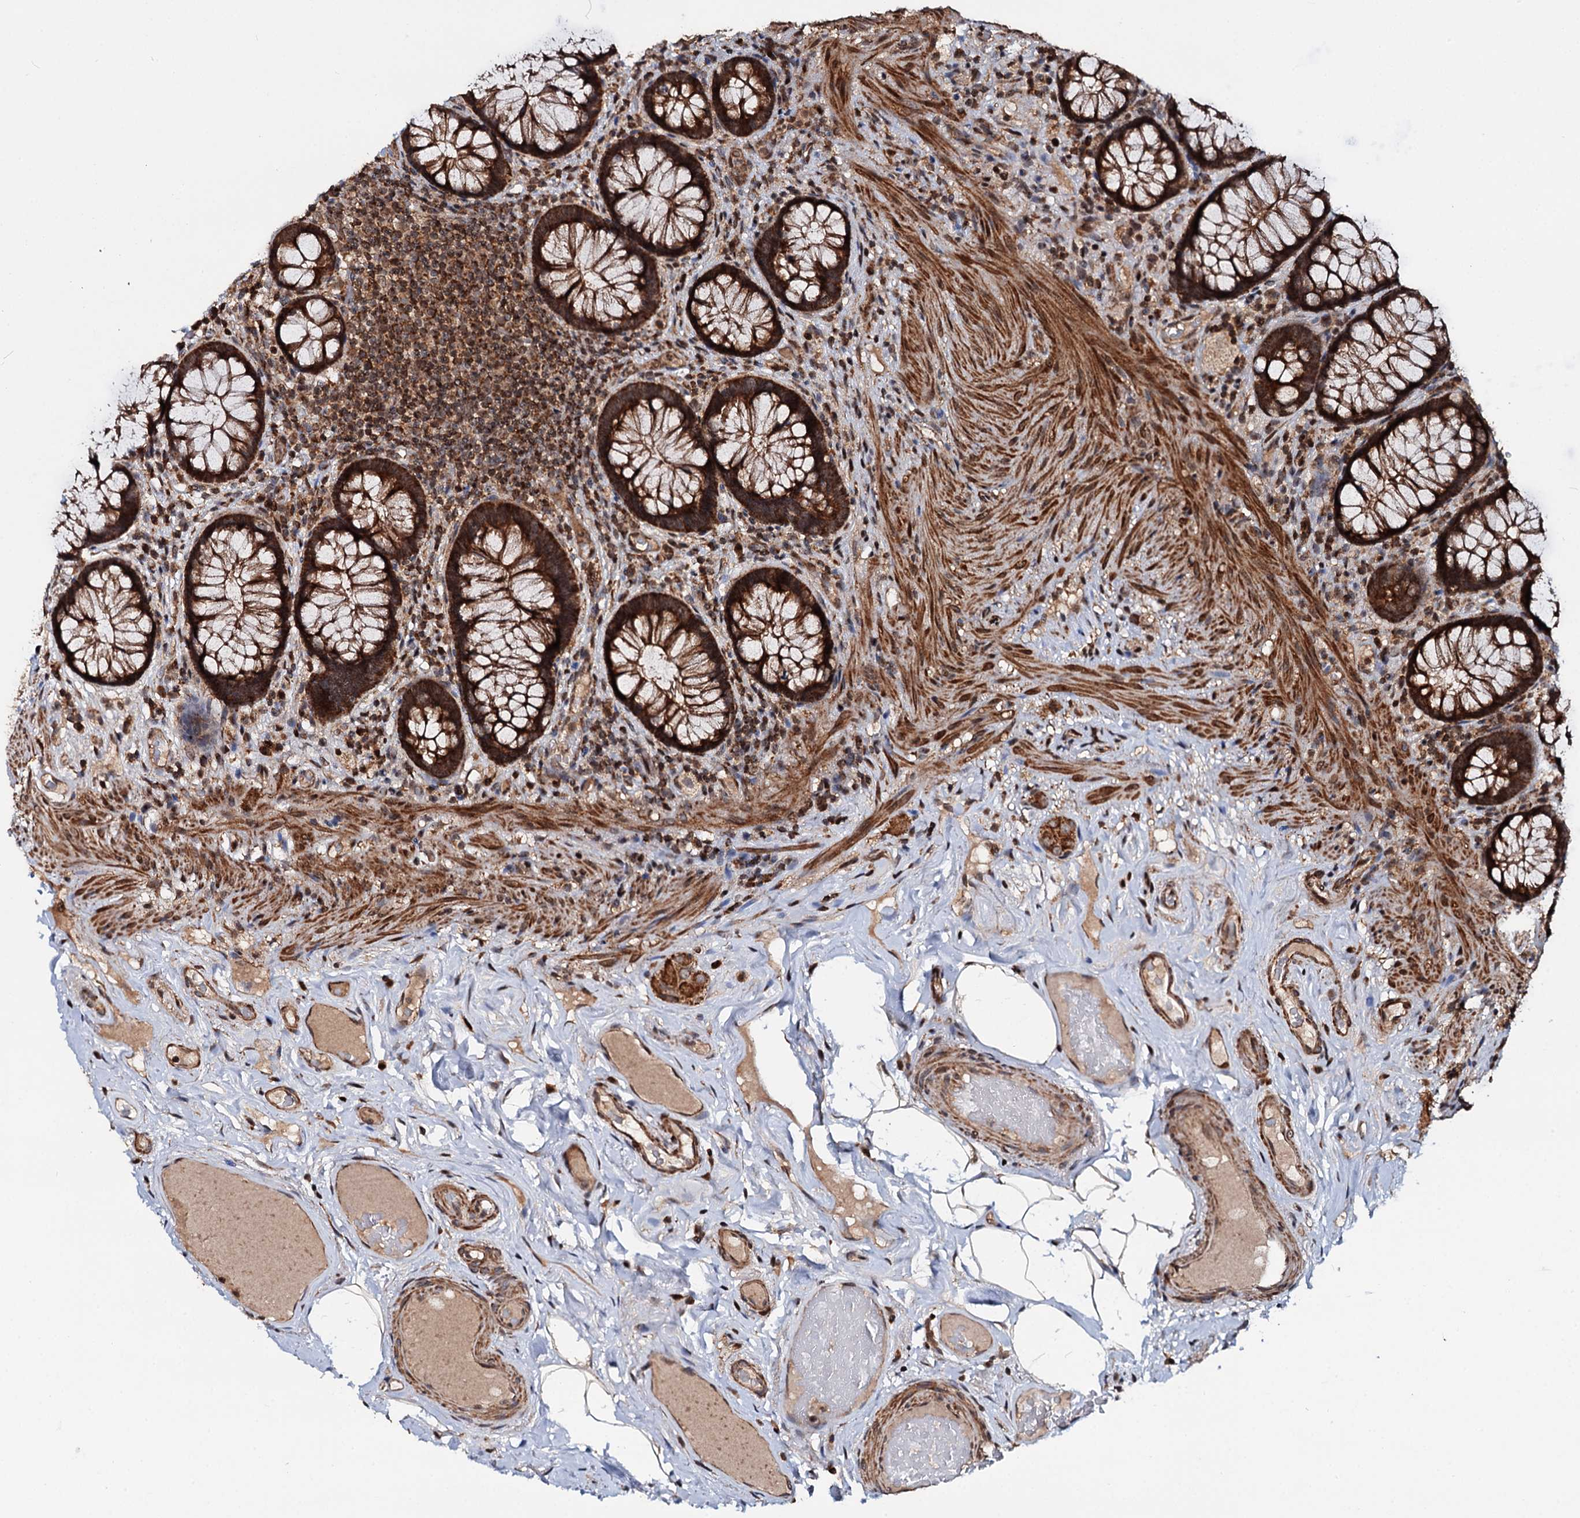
{"staining": {"intensity": "strong", "quantity": ">75%", "location": "cytoplasmic/membranous"}, "tissue": "rectum", "cell_type": "Glandular cells", "image_type": "normal", "snomed": [{"axis": "morphology", "description": "Normal tissue, NOS"}, {"axis": "topography", "description": "Rectum"}], "caption": "Strong cytoplasmic/membranous positivity is seen in about >75% of glandular cells in normal rectum. (DAB = brown stain, brightfield microscopy at high magnification).", "gene": "CEP76", "patient": {"sex": "male", "age": 83}}